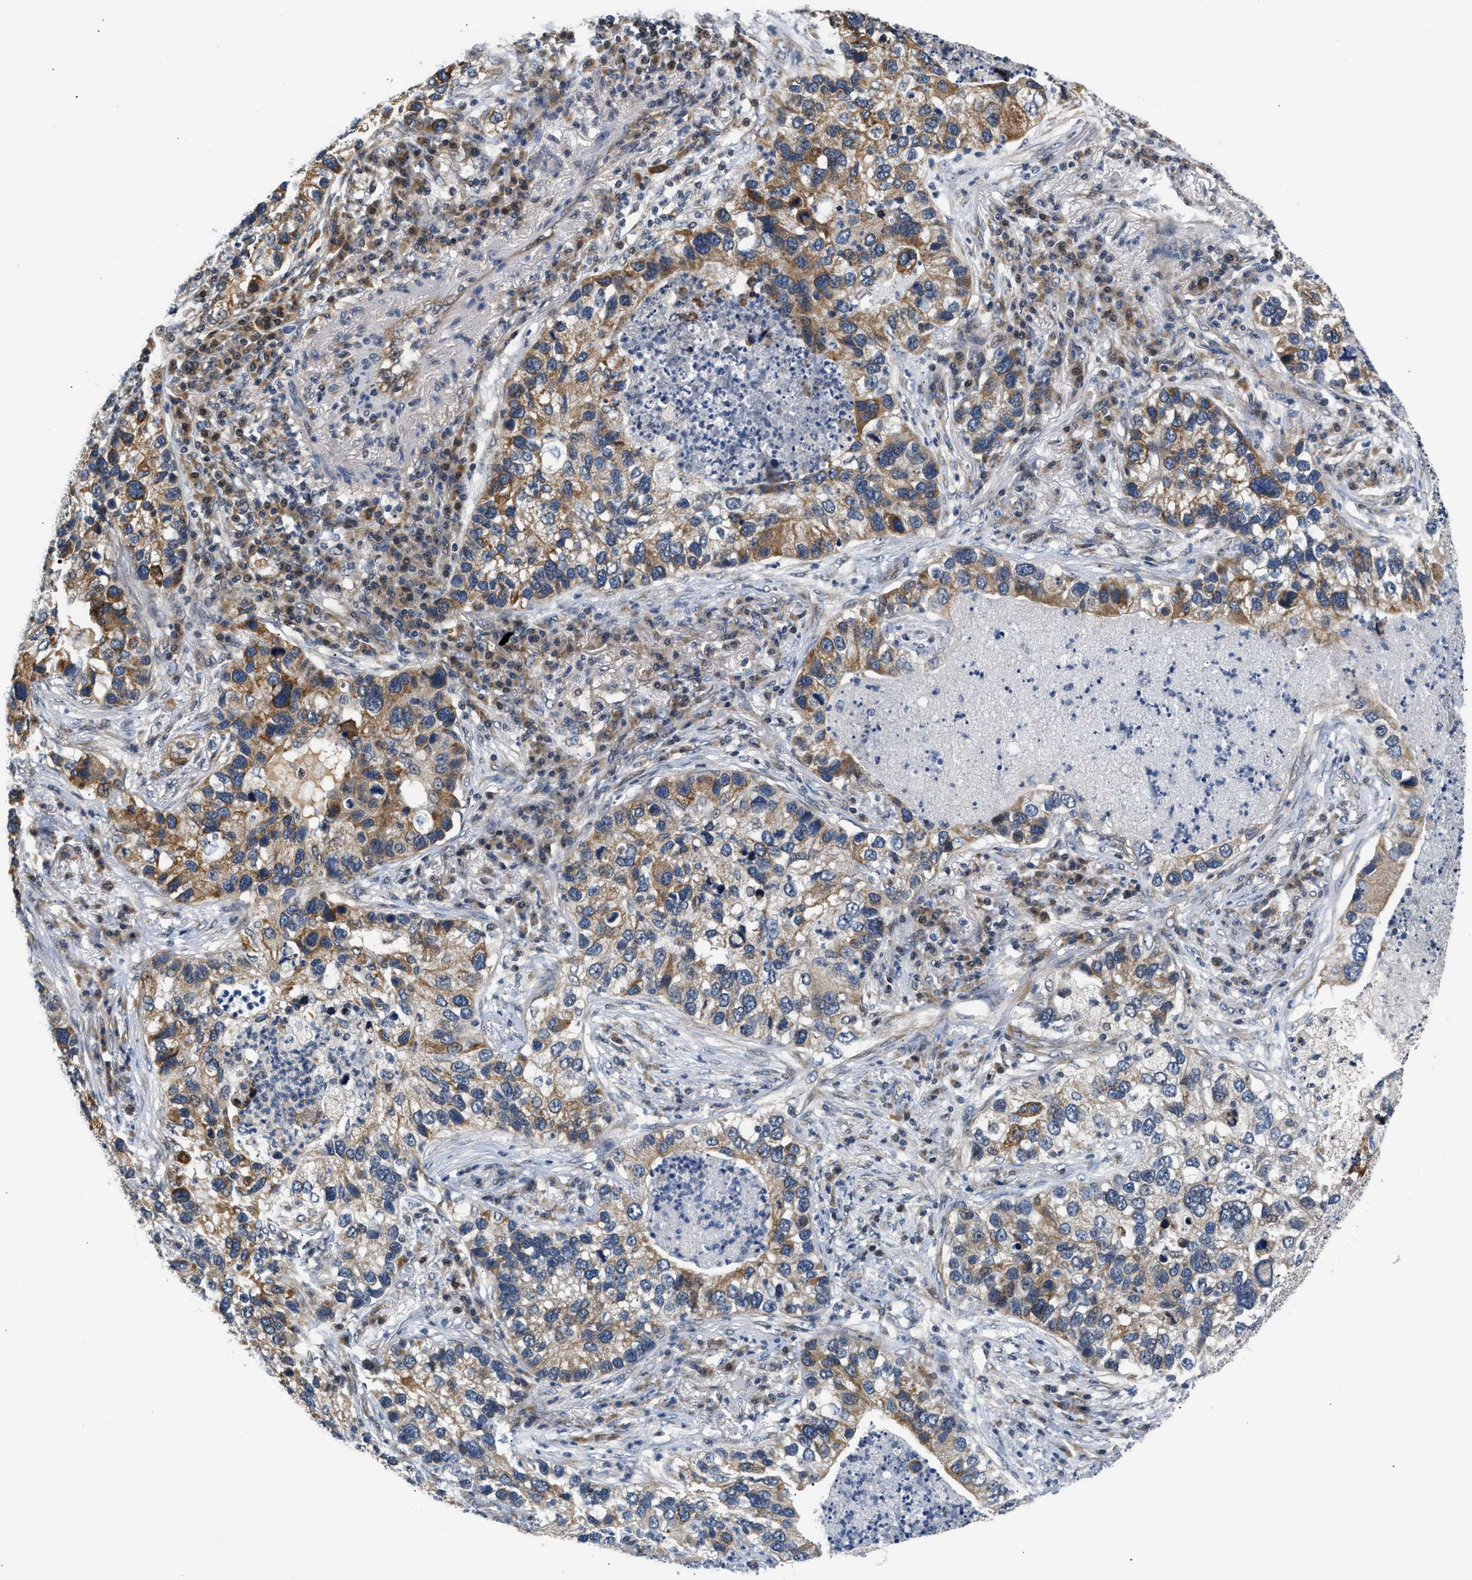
{"staining": {"intensity": "moderate", "quantity": ">75%", "location": "cytoplasmic/membranous"}, "tissue": "lung cancer", "cell_type": "Tumor cells", "image_type": "cancer", "snomed": [{"axis": "morphology", "description": "Normal tissue, NOS"}, {"axis": "morphology", "description": "Adenocarcinoma, NOS"}, {"axis": "topography", "description": "Bronchus"}, {"axis": "topography", "description": "Lung"}], "caption": "Immunohistochemistry (IHC) (DAB) staining of lung cancer displays moderate cytoplasmic/membranous protein positivity in approximately >75% of tumor cells.", "gene": "TNIP2", "patient": {"sex": "male", "age": 54}}